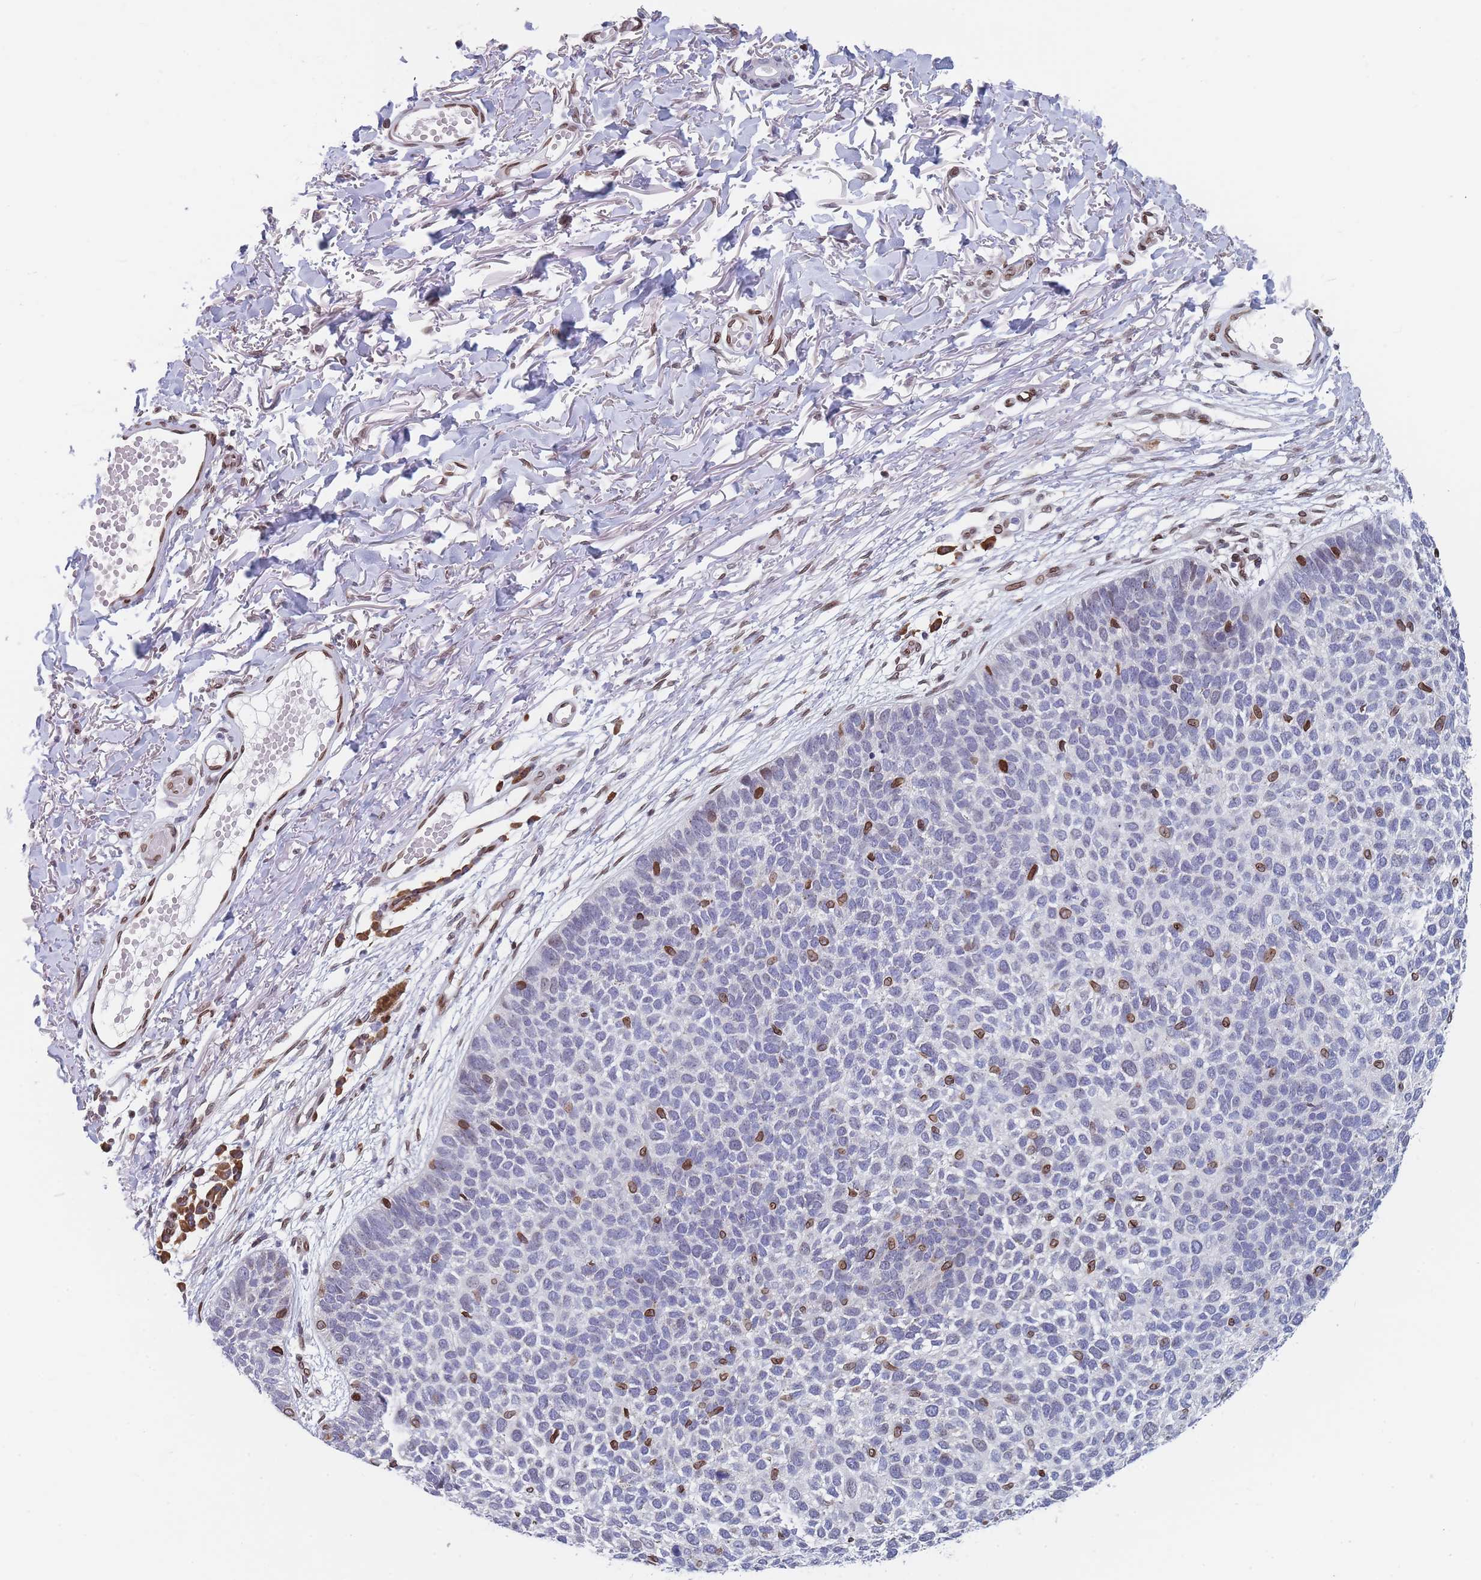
{"staining": {"intensity": "strong", "quantity": "<25%", "location": "cytoplasmic/membranous,nuclear"}, "tissue": "skin cancer", "cell_type": "Tumor cells", "image_type": "cancer", "snomed": [{"axis": "morphology", "description": "Basal cell carcinoma"}, {"axis": "topography", "description": "Skin"}], "caption": "Protein expression analysis of skin cancer exhibits strong cytoplasmic/membranous and nuclear positivity in about <25% of tumor cells.", "gene": "ZBTB1", "patient": {"sex": "female", "age": 84}}